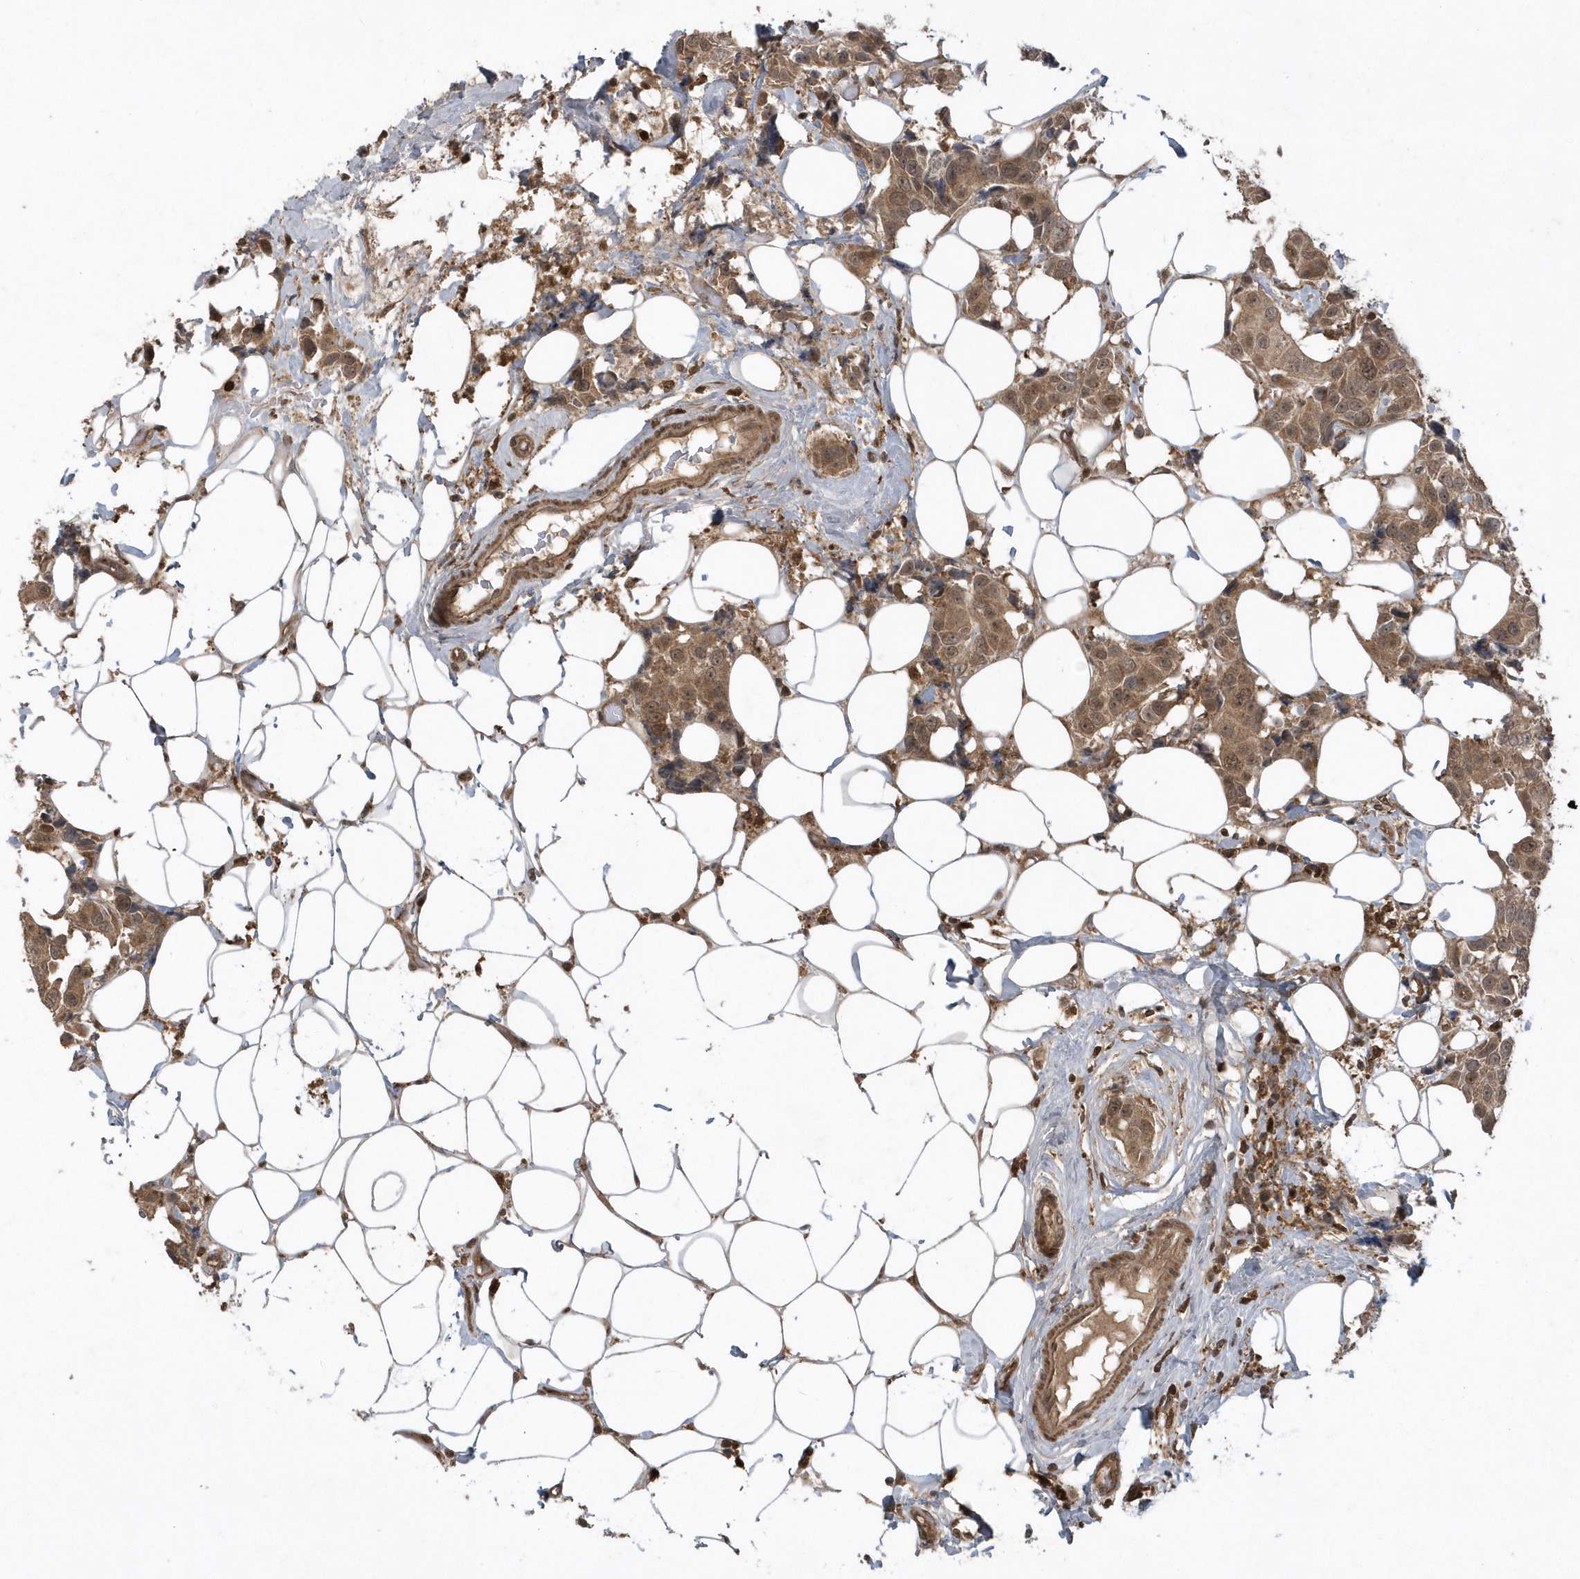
{"staining": {"intensity": "moderate", "quantity": ">75%", "location": "cytoplasmic/membranous"}, "tissue": "breast cancer", "cell_type": "Tumor cells", "image_type": "cancer", "snomed": [{"axis": "morphology", "description": "Normal tissue, NOS"}, {"axis": "morphology", "description": "Duct carcinoma"}, {"axis": "topography", "description": "Breast"}], "caption": "The histopathology image exhibits a brown stain indicating the presence of a protein in the cytoplasmic/membranous of tumor cells in breast cancer.", "gene": "LACC1", "patient": {"sex": "female", "age": 39}}